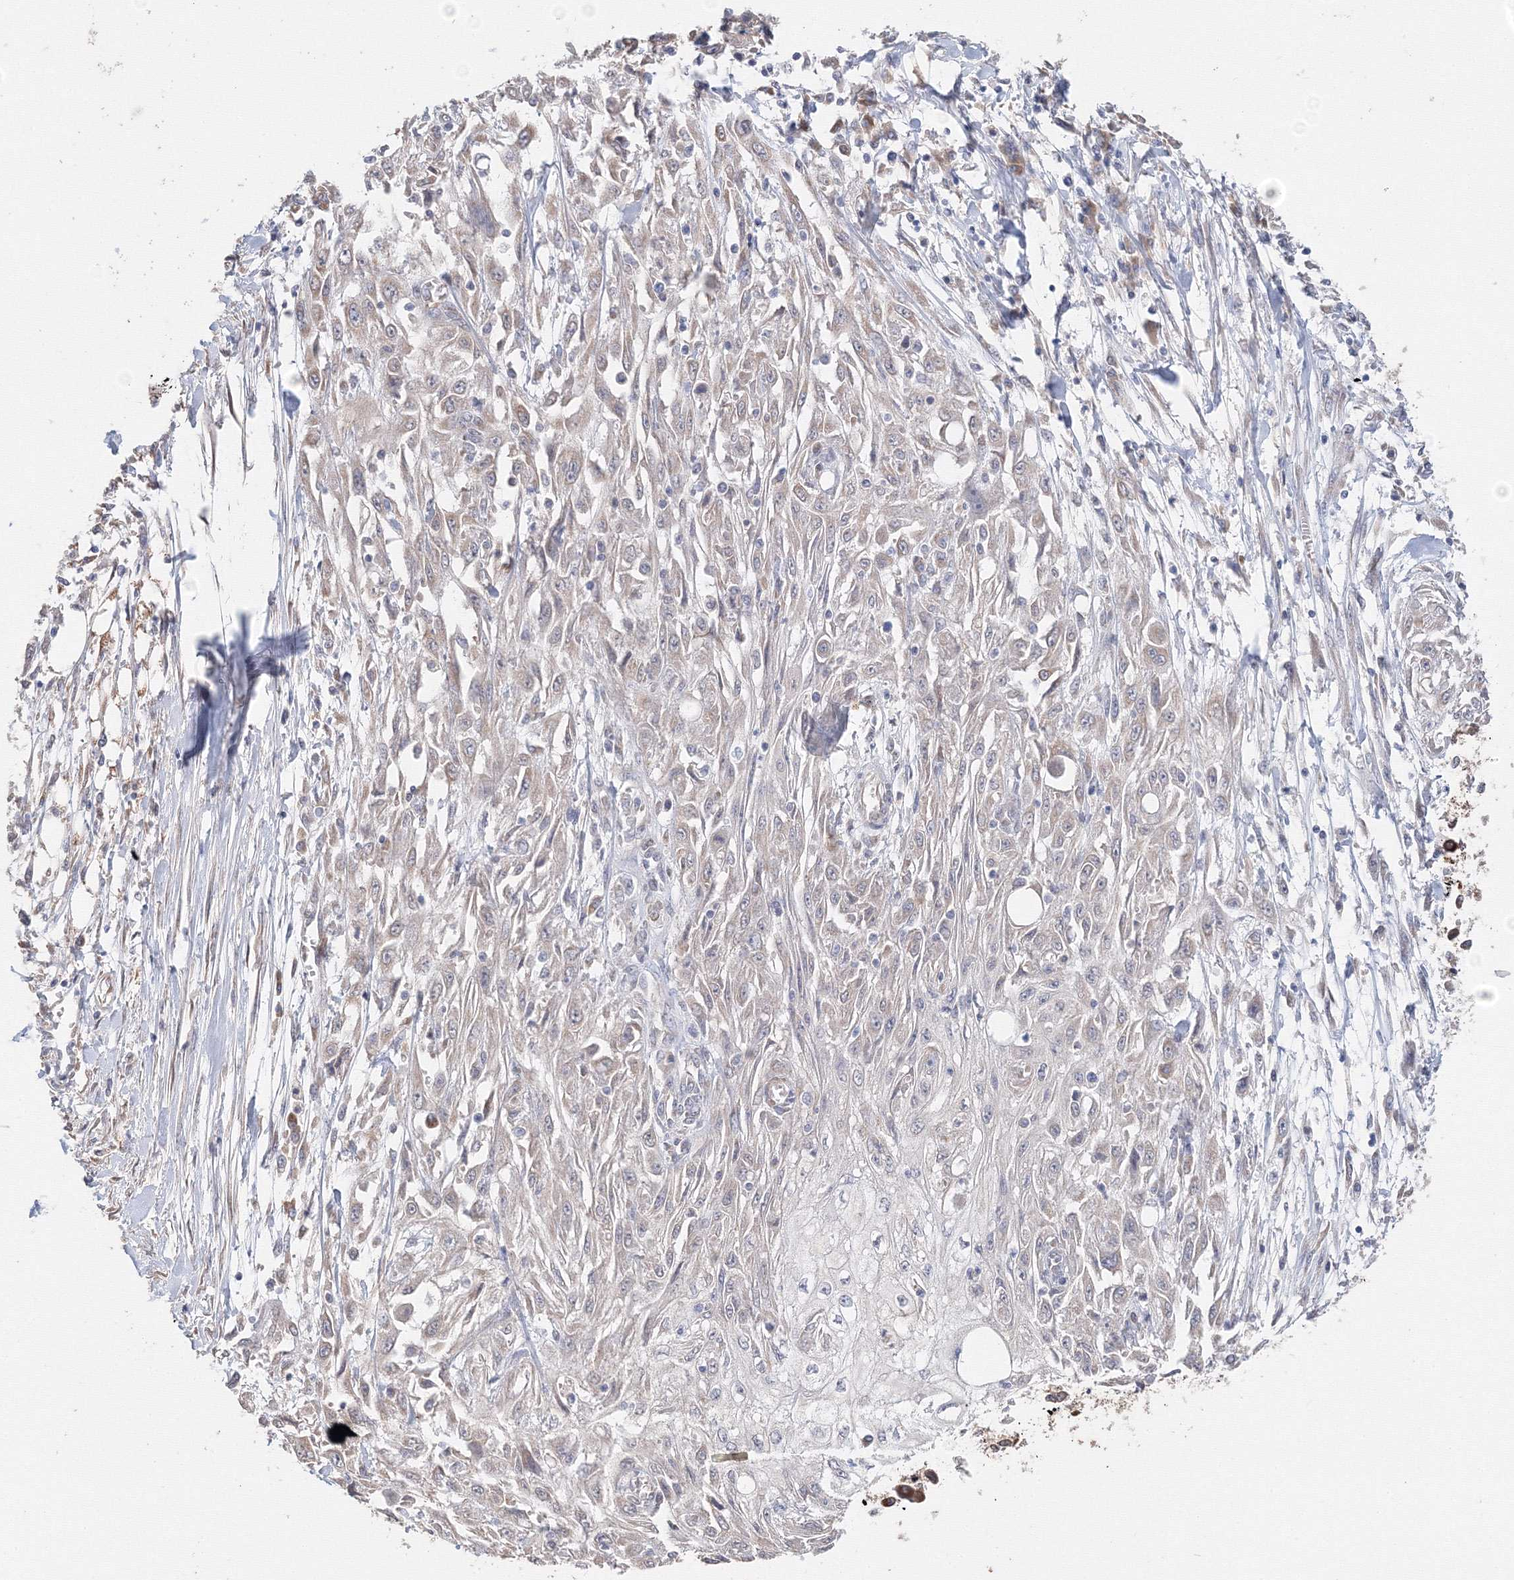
{"staining": {"intensity": "negative", "quantity": "none", "location": "none"}, "tissue": "skin cancer", "cell_type": "Tumor cells", "image_type": "cancer", "snomed": [{"axis": "morphology", "description": "Squamous cell carcinoma, NOS"}, {"axis": "morphology", "description": "Squamous cell carcinoma, metastatic, NOS"}, {"axis": "topography", "description": "Skin"}, {"axis": "topography", "description": "Lymph node"}], "caption": "Immunohistochemistry (IHC) micrograph of neoplastic tissue: squamous cell carcinoma (skin) stained with DAB (3,3'-diaminobenzidine) displays no significant protein expression in tumor cells. (DAB immunohistochemistry (IHC), high magnification).", "gene": "DHRS12", "patient": {"sex": "male", "age": 75}}